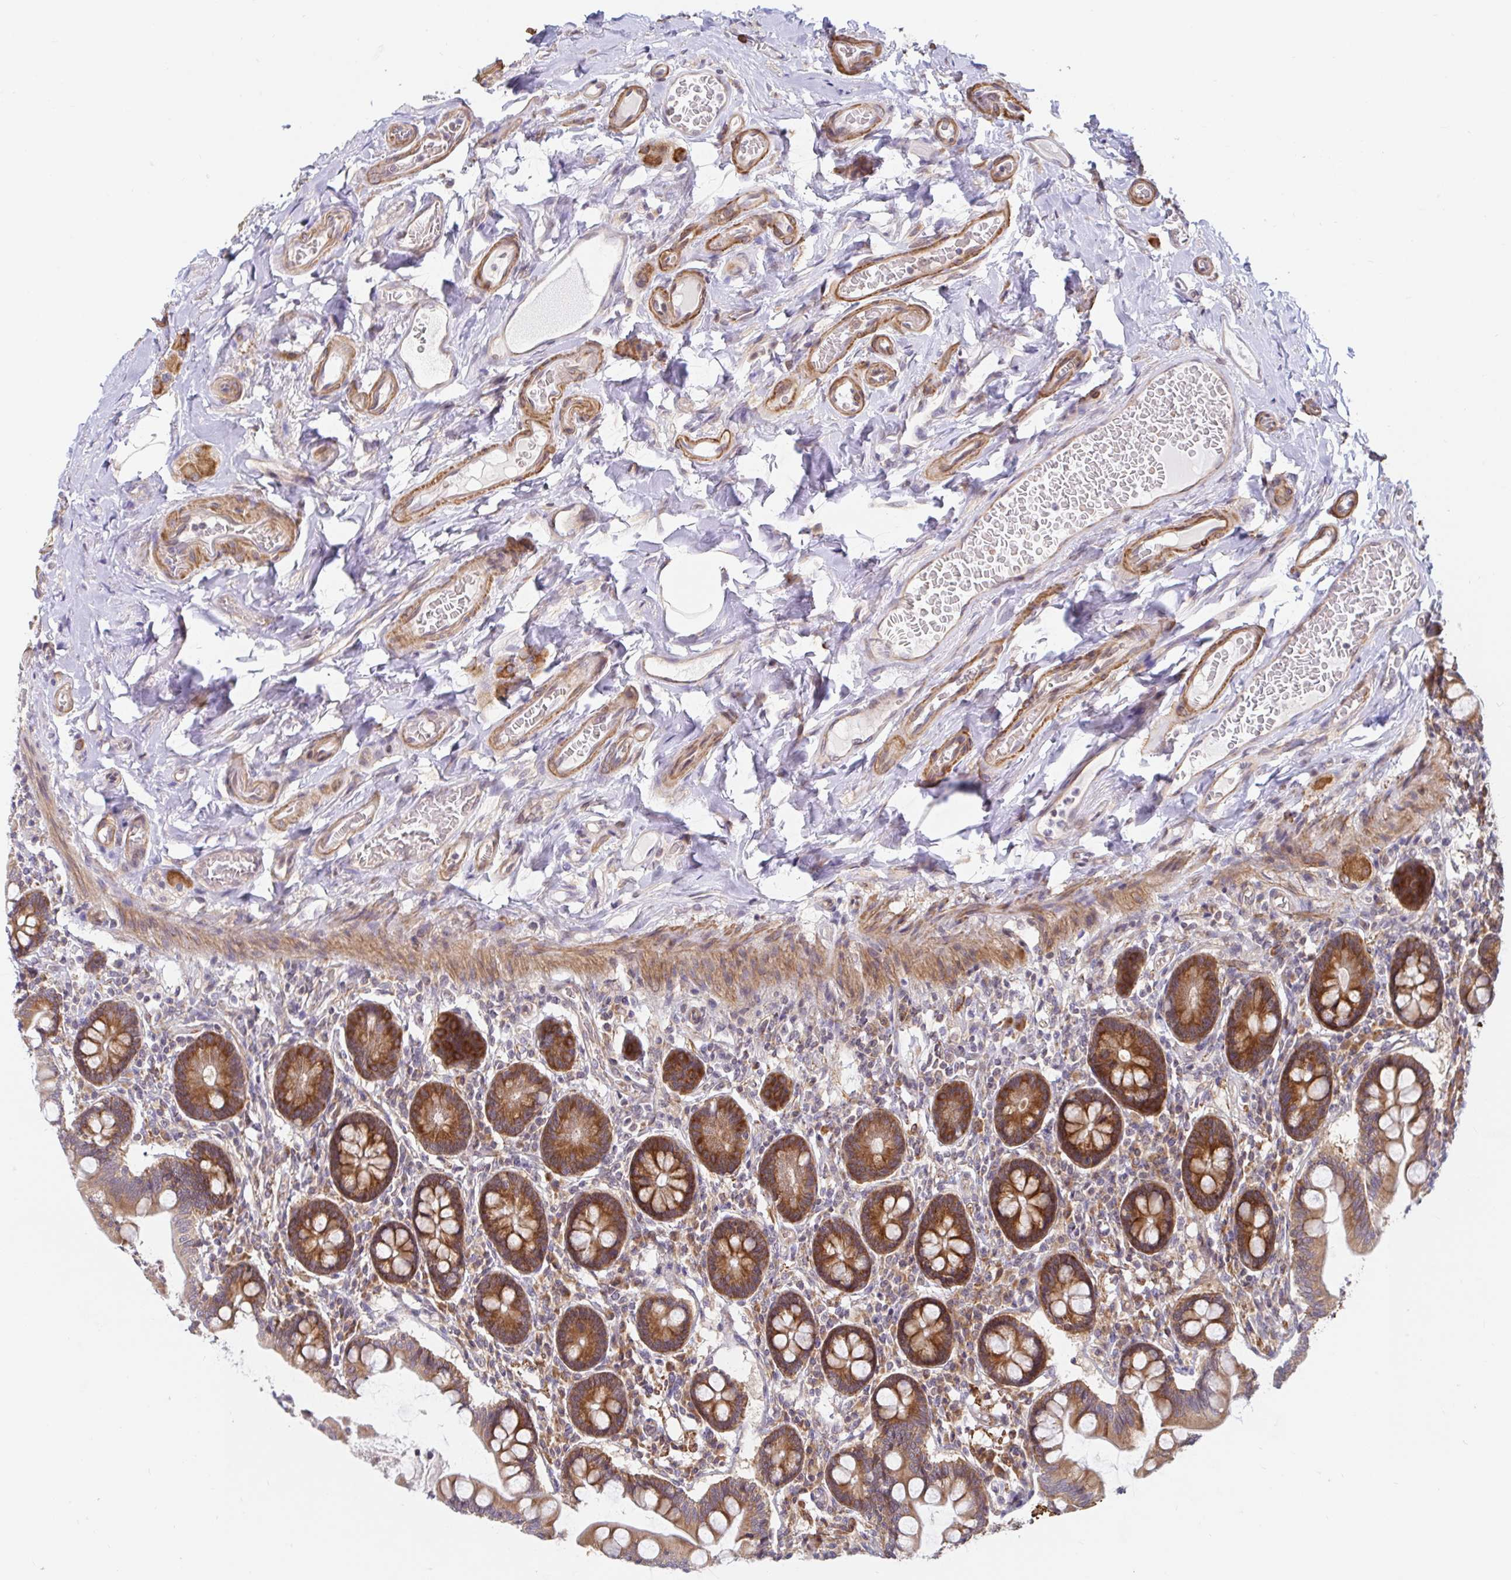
{"staining": {"intensity": "moderate", "quantity": ">75%", "location": "cytoplasmic/membranous"}, "tissue": "small intestine", "cell_type": "Glandular cells", "image_type": "normal", "snomed": [{"axis": "morphology", "description": "Normal tissue, NOS"}, {"axis": "topography", "description": "Small intestine"}], "caption": "Protein staining by immunohistochemistry exhibits moderate cytoplasmic/membranous expression in approximately >75% of glandular cells in normal small intestine. Using DAB (brown) and hematoxylin (blue) stains, captured at high magnification using brightfield microscopy.", "gene": "LARP1", "patient": {"sex": "female", "age": 64}}